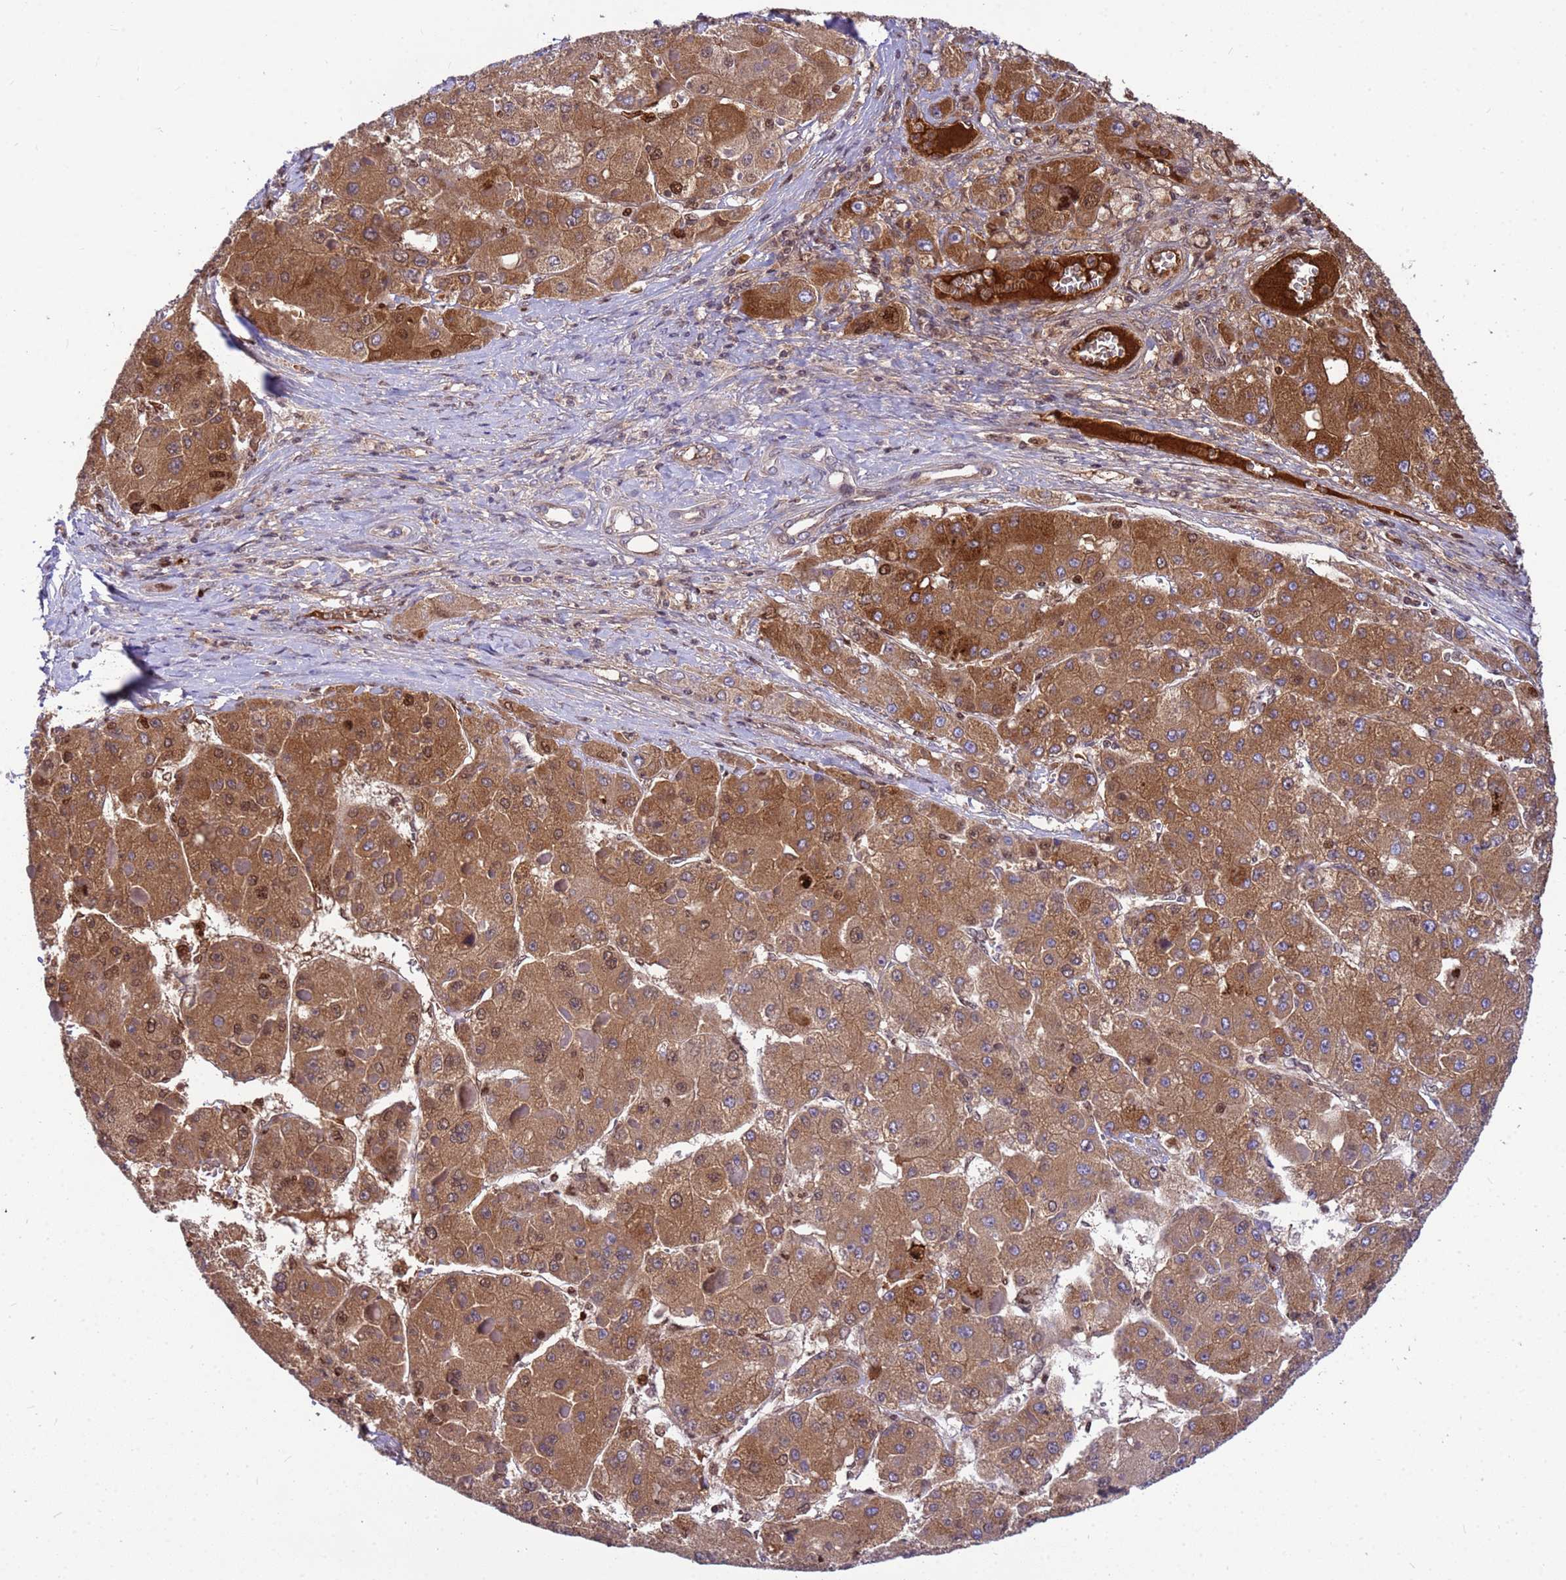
{"staining": {"intensity": "moderate", "quantity": ">75%", "location": "cytoplasmic/membranous"}, "tissue": "liver cancer", "cell_type": "Tumor cells", "image_type": "cancer", "snomed": [{"axis": "morphology", "description": "Carcinoma, Hepatocellular, NOS"}, {"axis": "topography", "description": "Liver"}], "caption": "The micrograph displays immunohistochemical staining of liver cancer (hepatocellular carcinoma). There is moderate cytoplasmic/membranous expression is present in about >75% of tumor cells. The staining is performed using DAB (3,3'-diaminobenzidine) brown chromogen to label protein expression. The nuclei are counter-stained blue using hematoxylin.", "gene": "ORM1", "patient": {"sex": "female", "age": 73}}